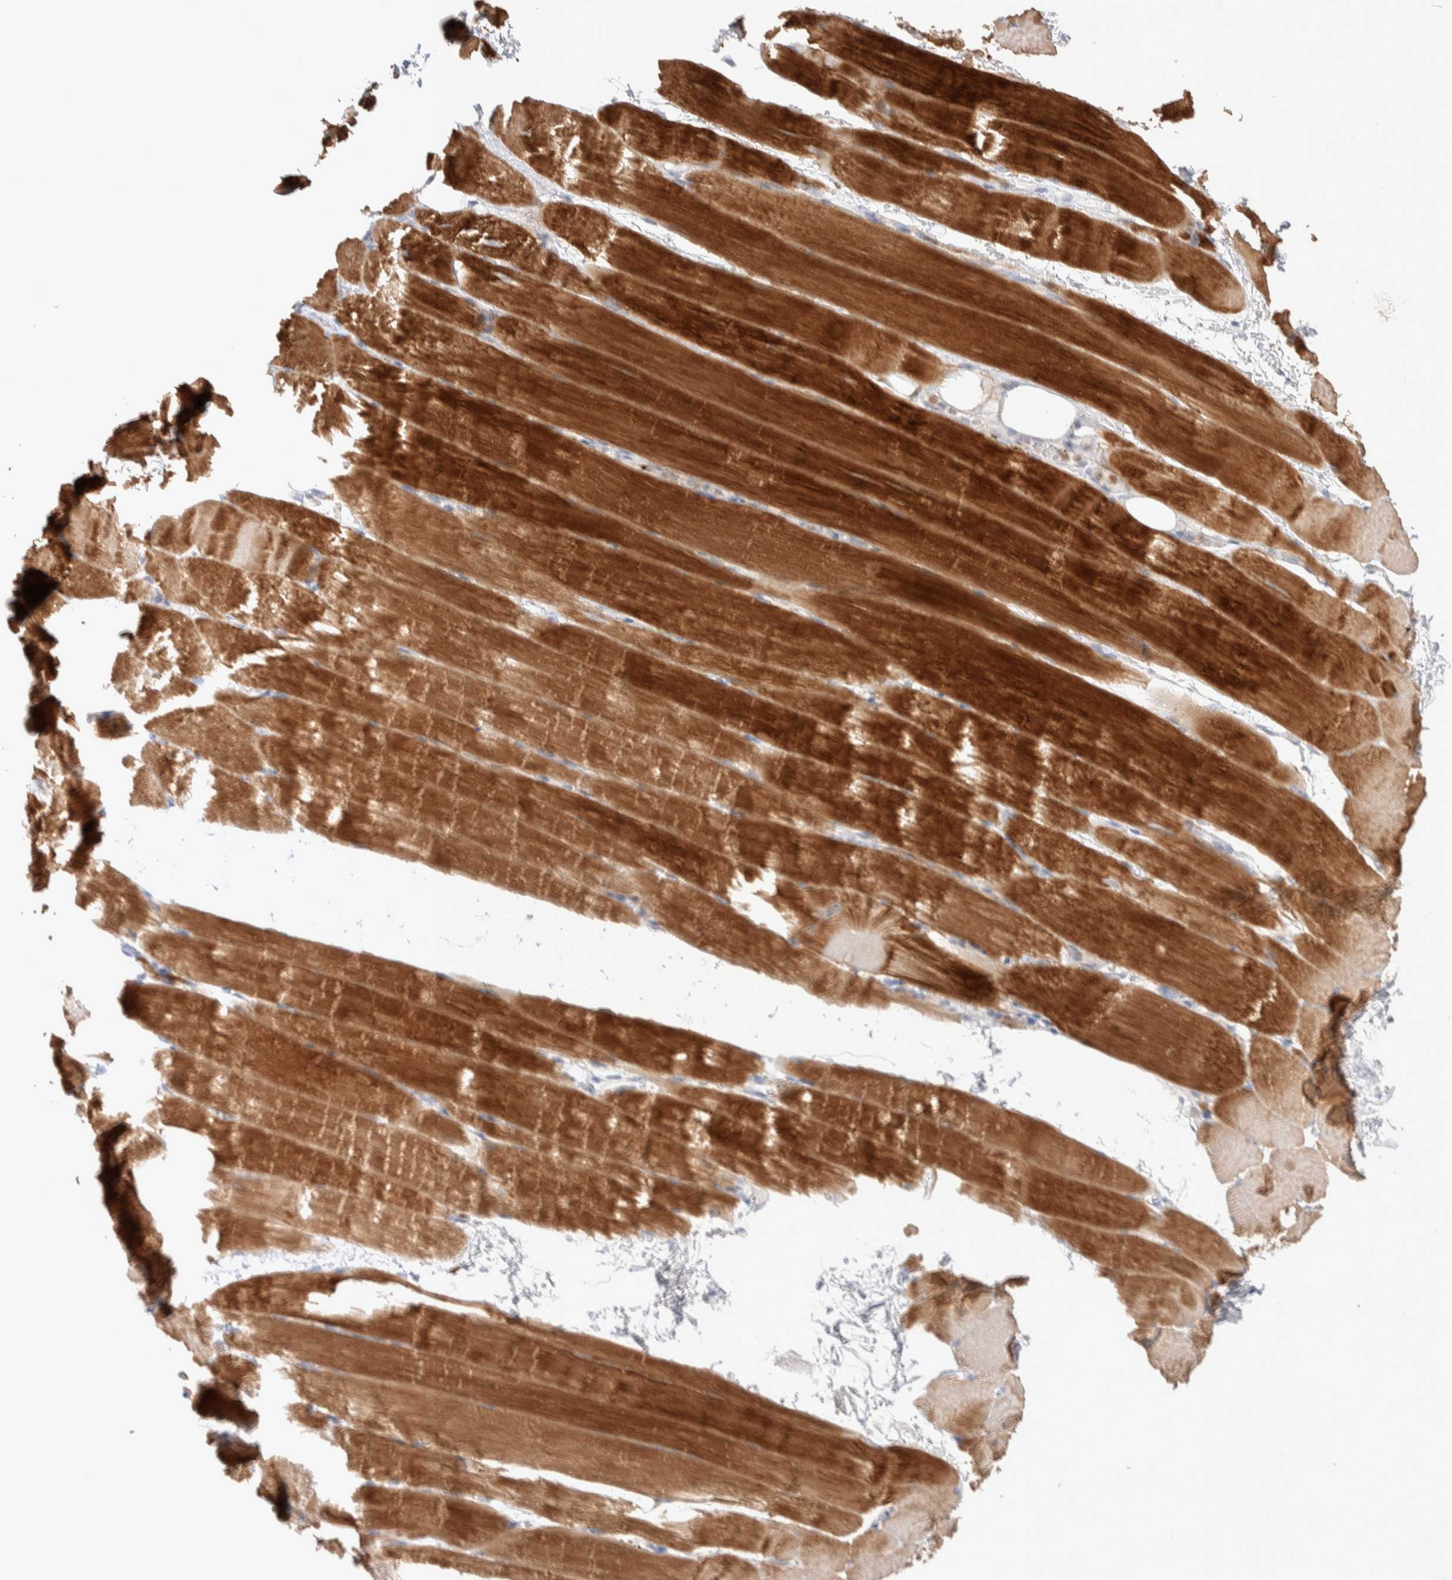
{"staining": {"intensity": "strong", "quantity": ">75%", "location": "cytoplasmic/membranous"}, "tissue": "skeletal muscle", "cell_type": "Myocytes", "image_type": "normal", "snomed": [{"axis": "morphology", "description": "Normal tissue, NOS"}, {"axis": "topography", "description": "Skeletal muscle"}, {"axis": "topography", "description": "Parathyroid gland"}], "caption": "The immunohistochemical stain labels strong cytoplasmic/membranous expression in myocytes of normal skeletal muscle.", "gene": "FFAR2", "patient": {"sex": "female", "age": 37}}